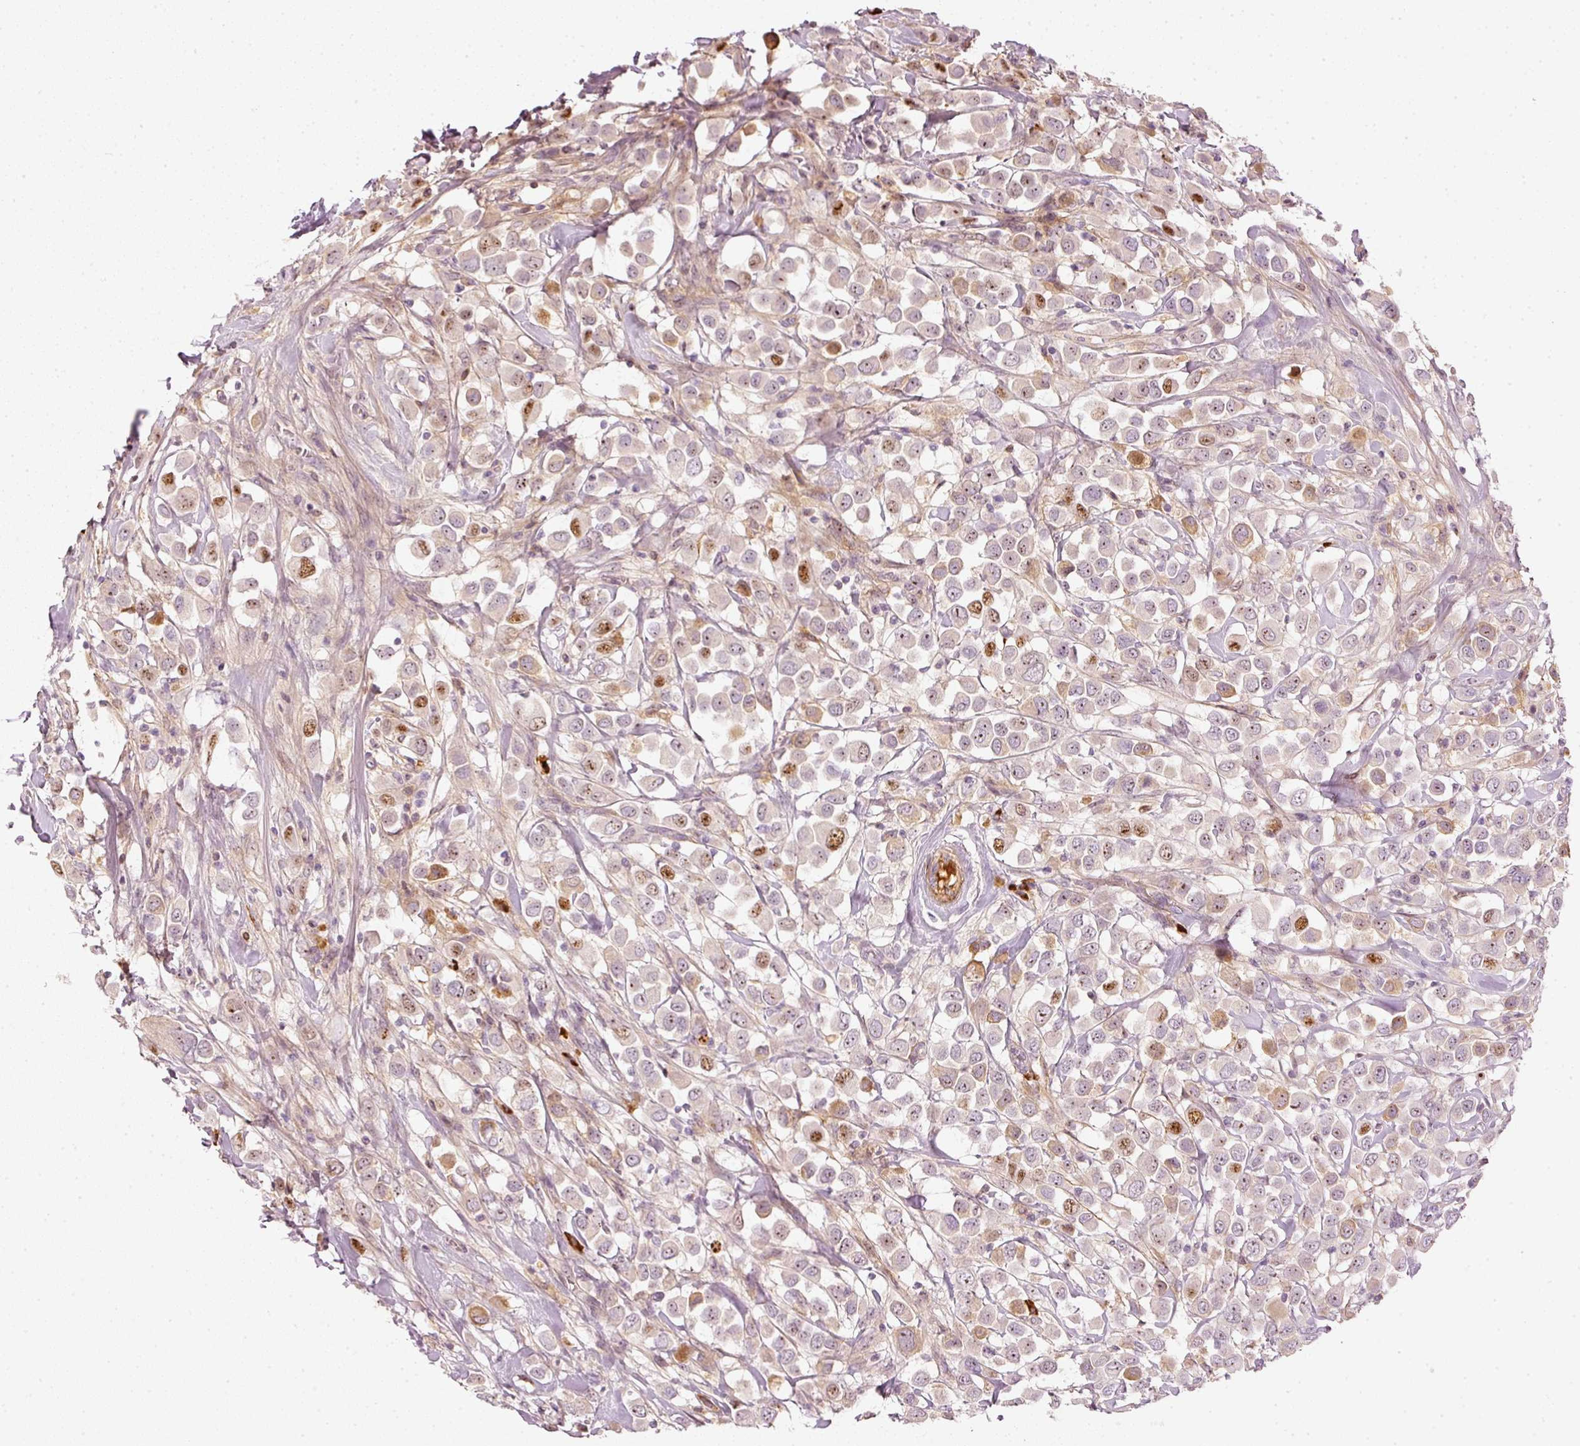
{"staining": {"intensity": "moderate", "quantity": "<25%", "location": "cytoplasmic/membranous,nuclear"}, "tissue": "breast cancer", "cell_type": "Tumor cells", "image_type": "cancer", "snomed": [{"axis": "morphology", "description": "Duct carcinoma"}, {"axis": "topography", "description": "Breast"}], "caption": "IHC staining of breast cancer (intraductal carcinoma), which reveals low levels of moderate cytoplasmic/membranous and nuclear staining in approximately <25% of tumor cells indicating moderate cytoplasmic/membranous and nuclear protein expression. The staining was performed using DAB (3,3'-diaminobenzidine) (brown) for protein detection and nuclei were counterstained in hematoxylin (blue).", "gene": "VCAM1", "patient": {"sex": "female", "age": 61}}